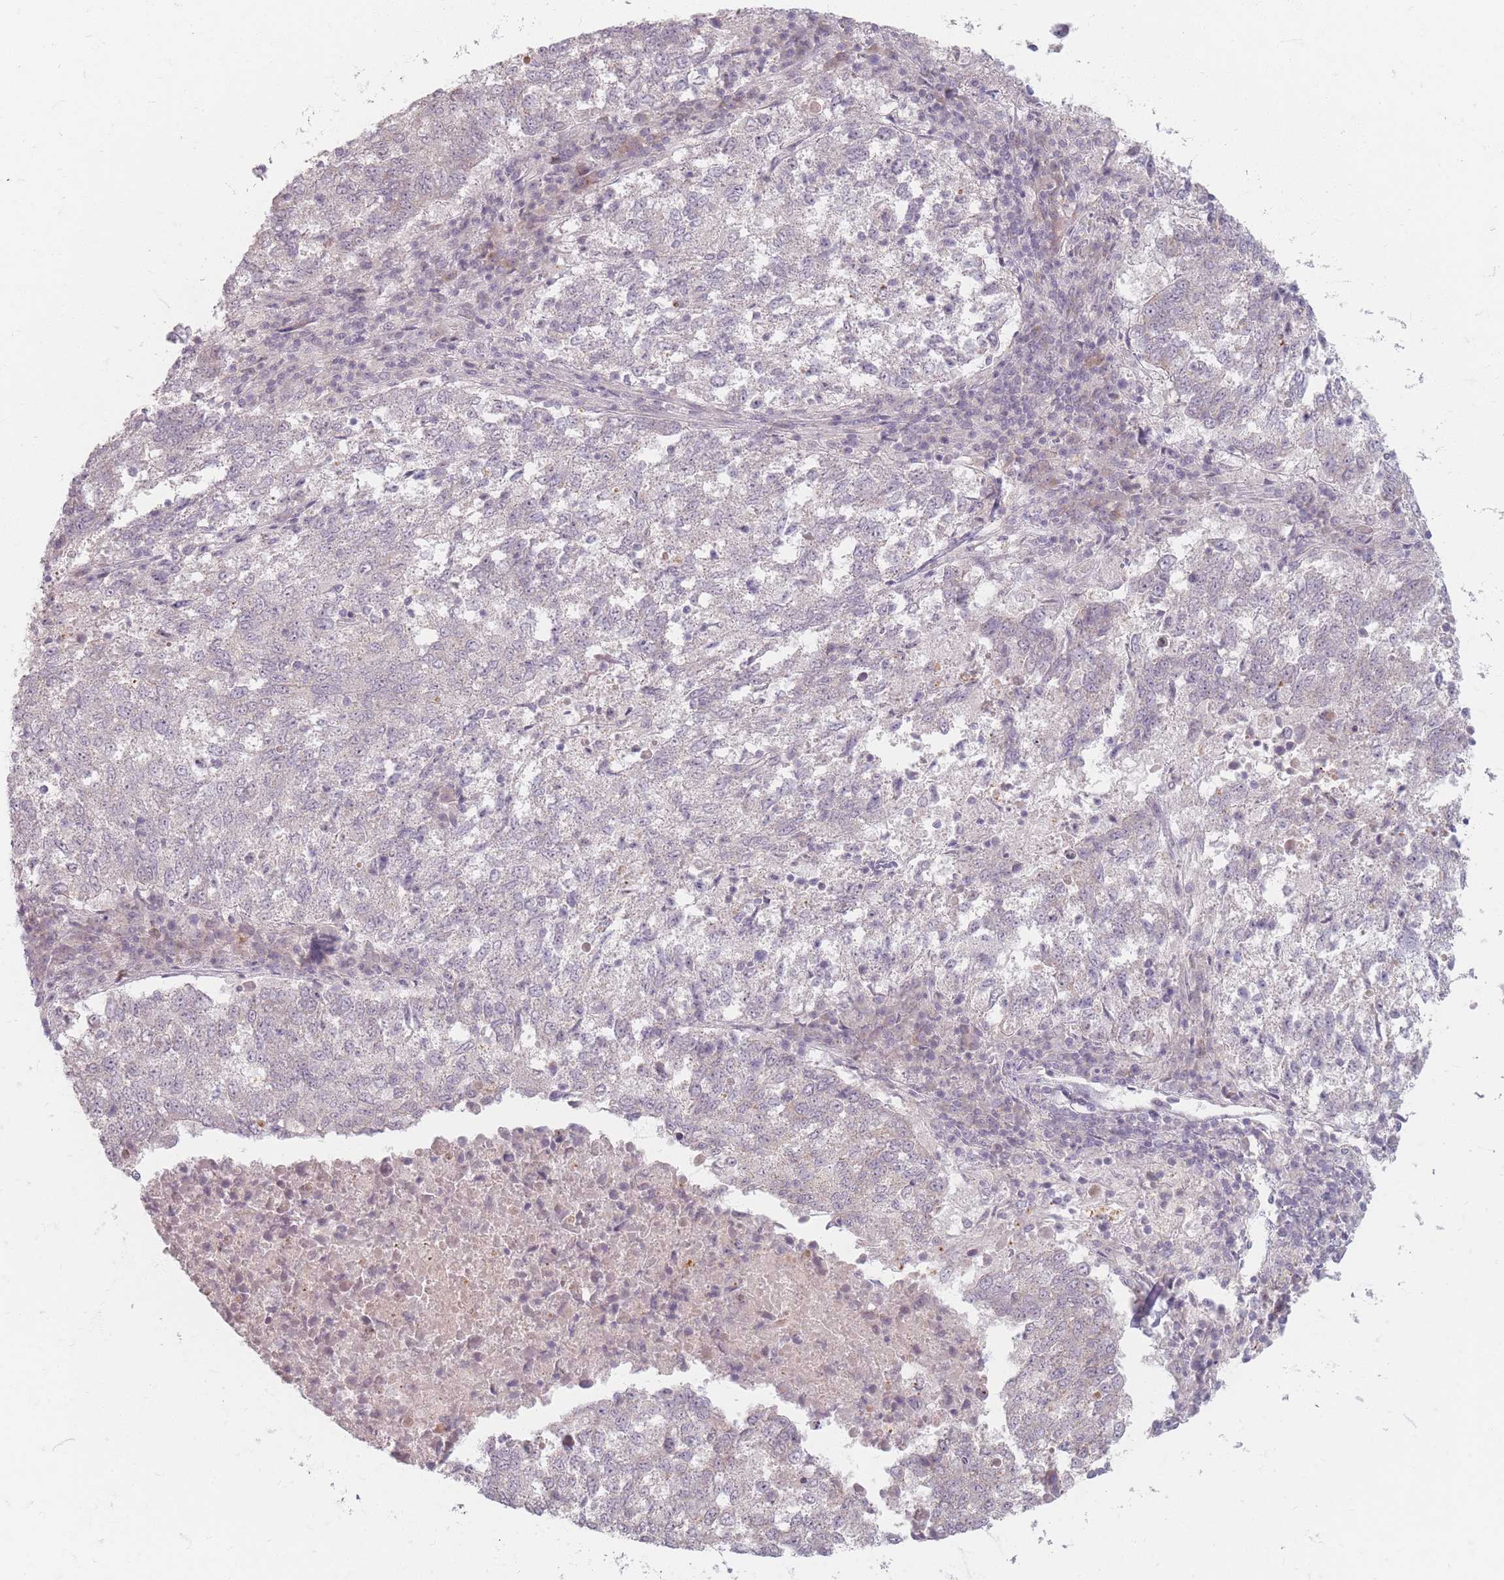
{"staining": {"intensity": "negative", "quantity": "none", "location": "none"}, "tissue": "lung cancer", "cell_type": "Tumor cells", "image_type": "cancer", "snomed": [{"axis": "morphology", "description": "Squamous cell carcinoma, NOS"}, {"axis": "topography", "description": "Lung"}], "caption": "The photomicrograph reveals no staining of tumor cells in lung squamous cell carcinoma. Nuclei are stained in blue.", "gene": "GABRA6", "patient": {"sex": "male", "age": 73}}